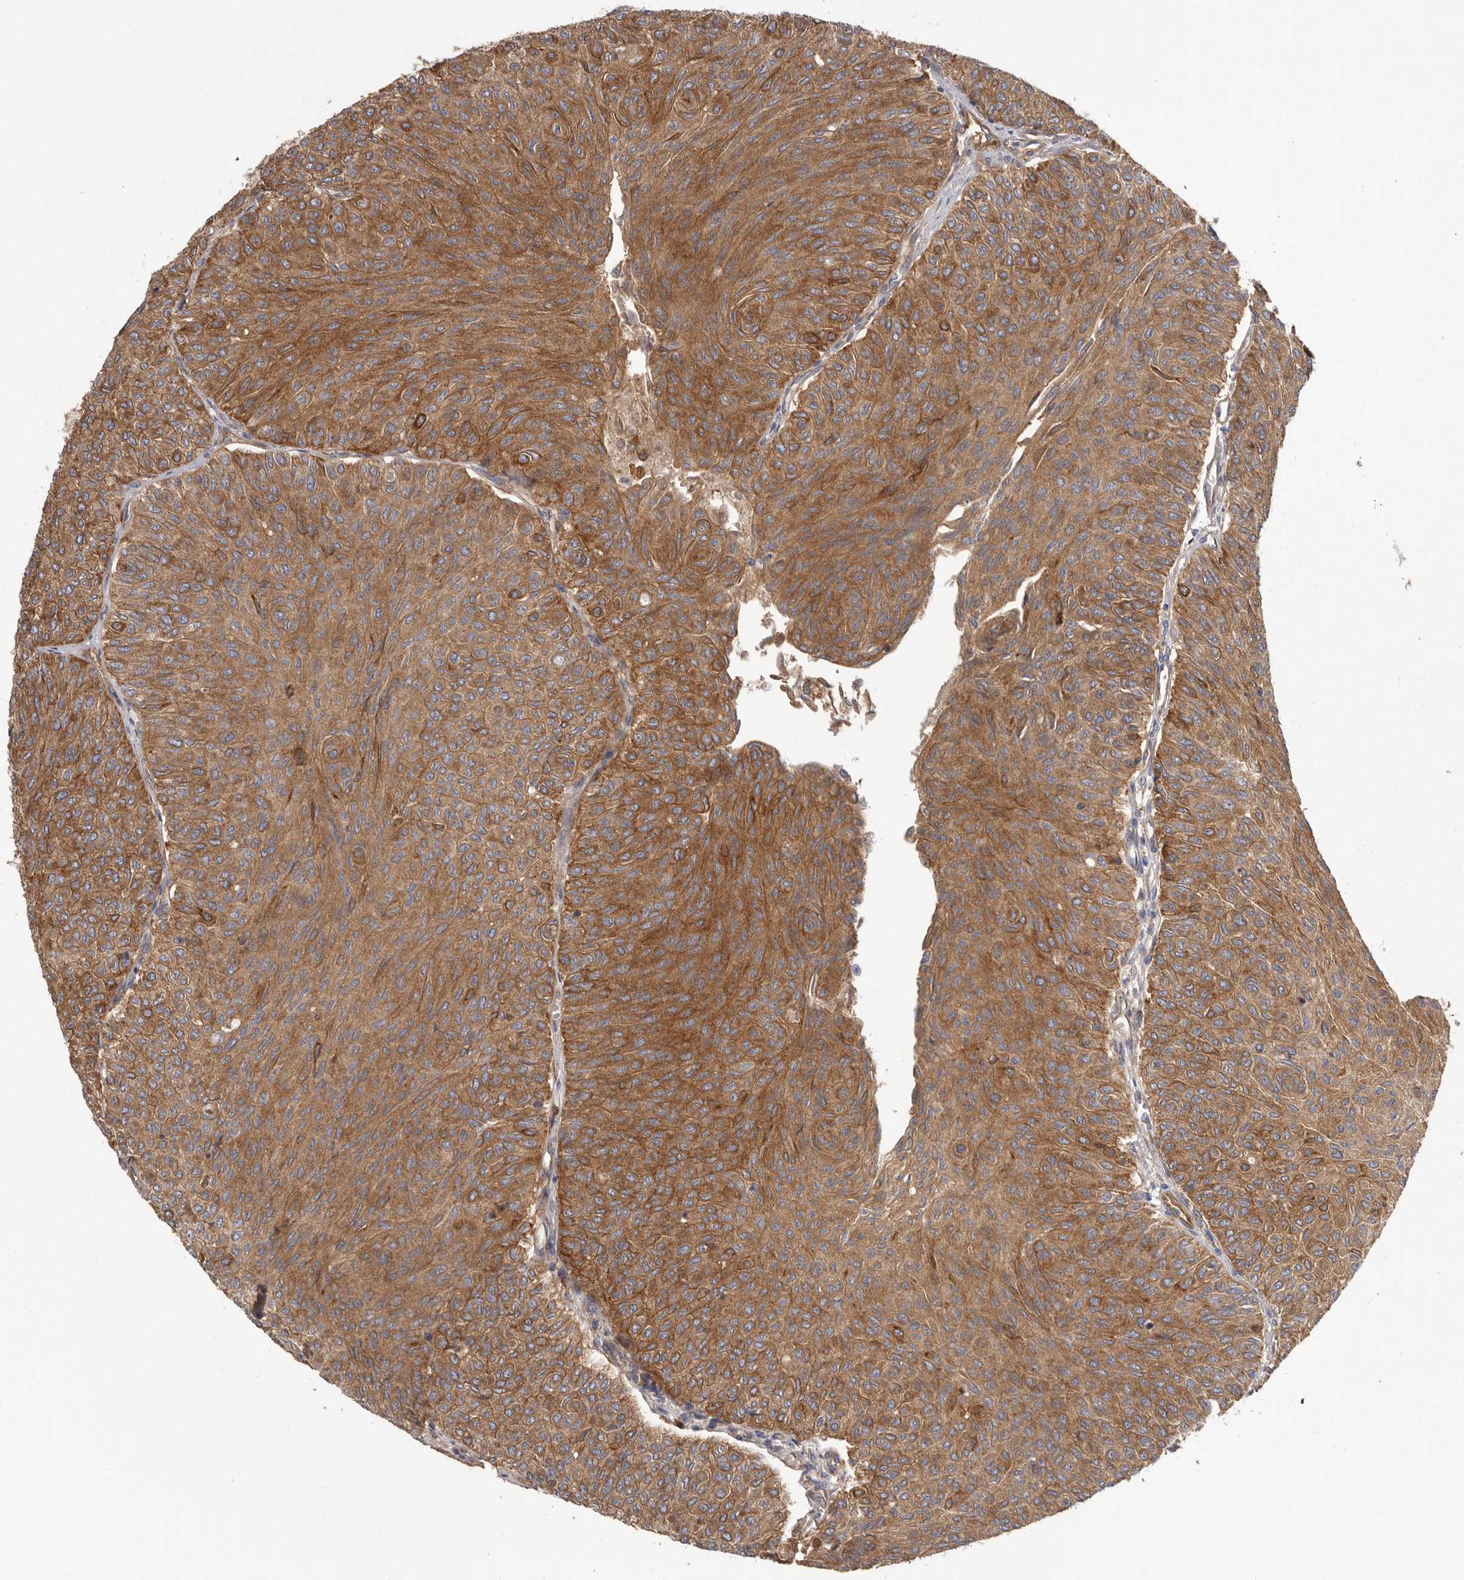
{"staining": {"intensity": "moderate", "quantity": ">75%", "location": "cytoplasmic/membranous"}, "tissue": "urothelial cancer", "cell_type": "Tumor cells", "image_type": "cancer", "snomed": [{"axis": "morphology", "description": "Urothelial carcinoma, Low grade"}, {"axis": "topography", "description": "Urinary bladder"}], "caption": "An immunohistochemistry photomicrograph of tumor tissue is shown. Protein staining in brown labels moderate cytoplasmic/membranous positivity in urothelial cancer within tumor cells.", "gene": "ENAH", "patient": {"sex": "male", "age": 78}}